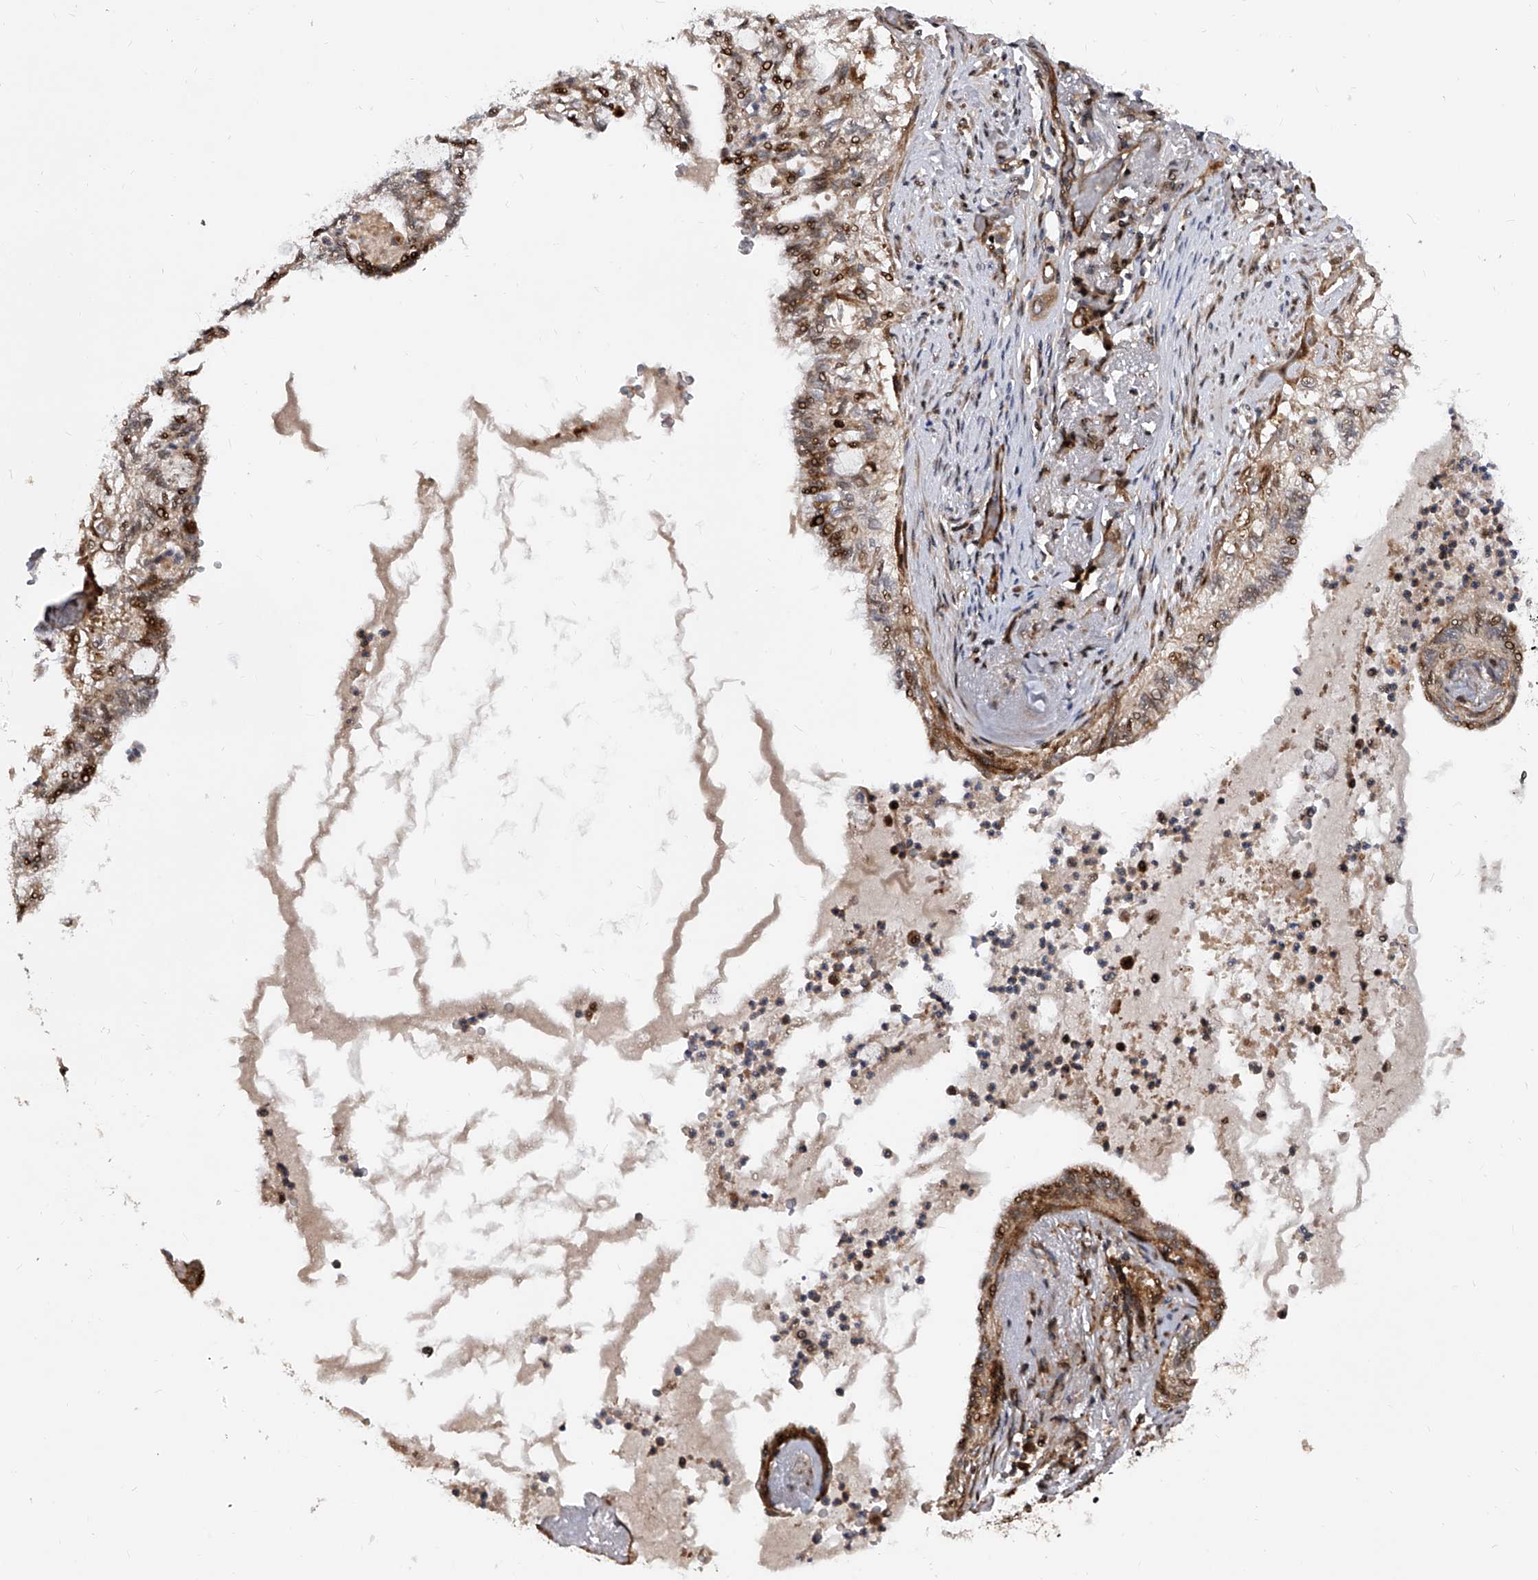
{"staining": {"intensity": "moderate", "quantity": ">75%", "location": "cytoplasmic/membranous,nuclear"}, "tissue": "lung cancer", "cell_type": "Tumor cells", "image_type": "cancer", "snomed": [{"axis": "morphology", "description": "Adenocarcinoma, NOS"}, {"axis": "topography", "description": "Lung"}], "caption": "Human adenocarcinoma (lung) stained with a brown dye exhibits moderate cytoplasmic/membranous and nuclear positive staining in about >75% of tumor cells.", "gene": "PDSS2", "patient": {"sex": "female", "age": 70}}